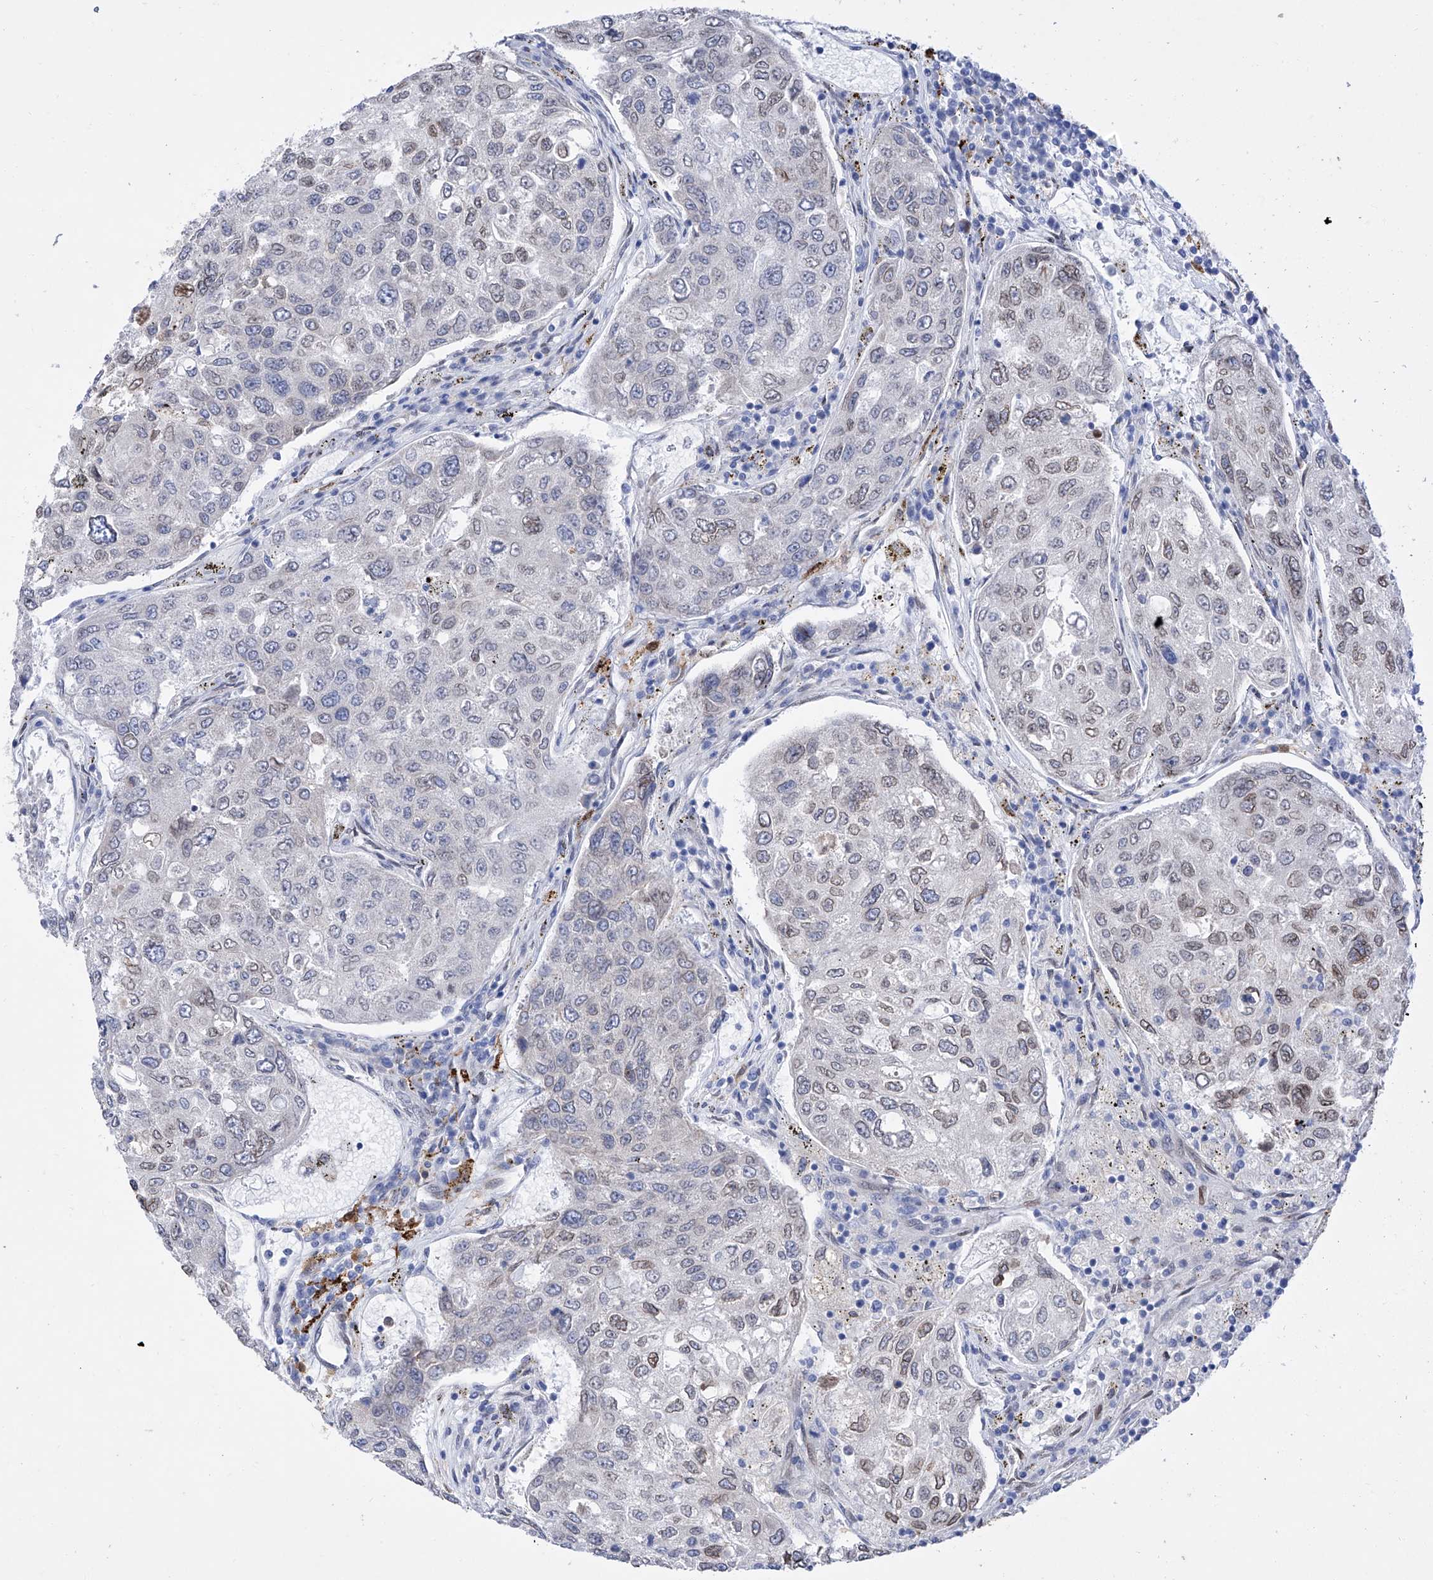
{"staining": {"intensity": "weak", "quantity": "25%-75%", "location": "nuclear"}, "tissue": "urothelial cancer", "cell_type": "Tumor cells", "image_type": "cancer", "snomed": [{"axis": "morphology", "description": "Urothelial carcinoma, High grade"}, {"axis": "topography", "description": "Lymph node"}, {"axis": "topography", "description": "Urinary bladder"}], "caption": "An image of urothelial cancer stained for a protein displays weak nuclear brown staining in tumor cells.", "gene": "LCLAT1", "patient": {"sex": "male", "age": 51}}